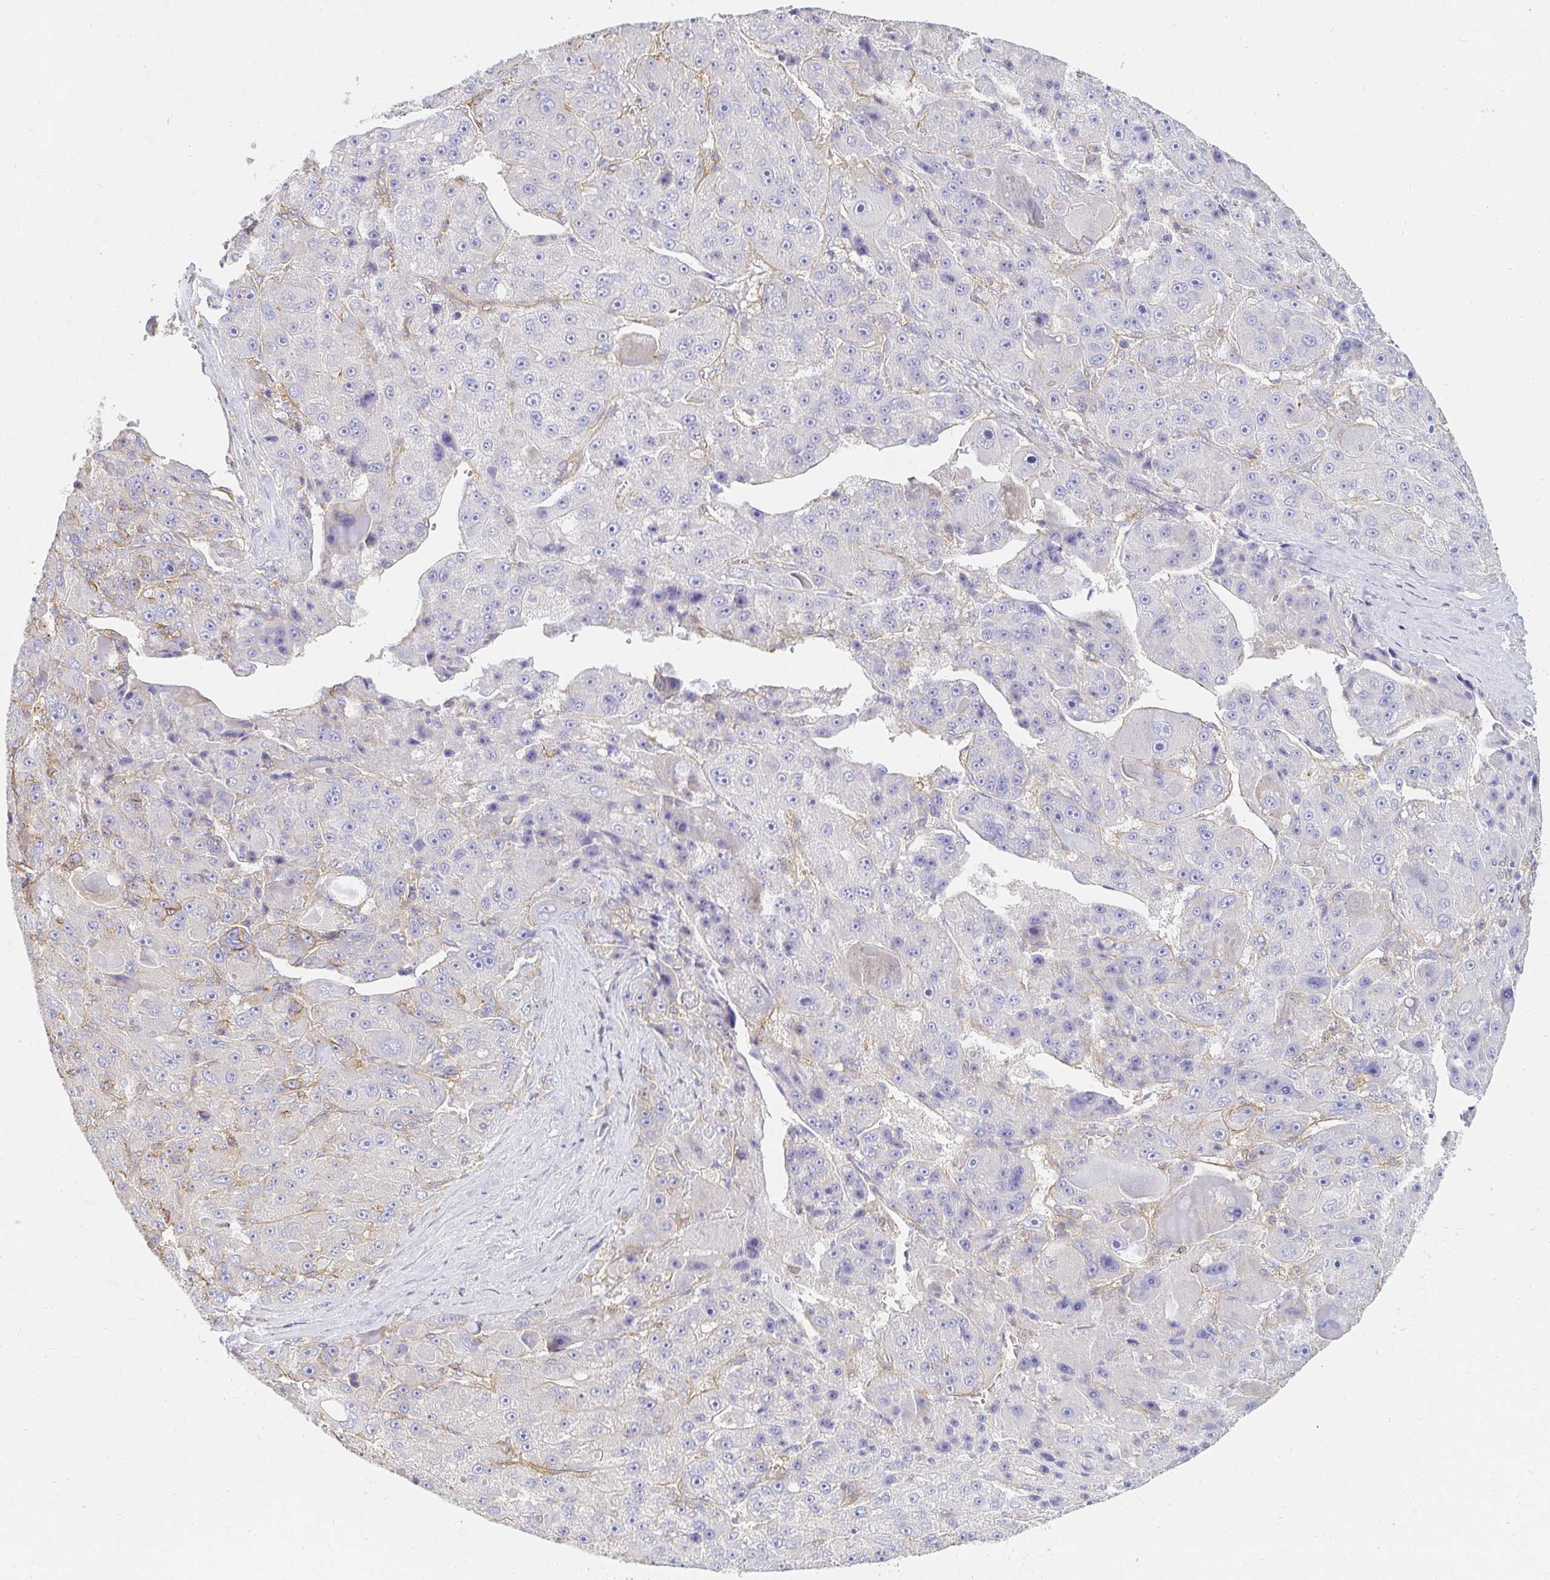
{"staining": {"intensity": "negative", "quantity": "none", "location": "none"}, "tissue": "liver cancer", "cell_type": "Tumor cells", "image_type": "cancer", "snomed": [{"axis": "morphology", "description": "Carcinoma, Hepatocellular, NOS"}, {"axis": "topography", "description": "Liver"}], "caption": "Liver cancer (hepatocellular carcinoma) was stained to show a protein in brown. There is no significant expression in tumor cells.", "gene": "TSPAN19", "patient": {"sex": "male", "age": 76}}